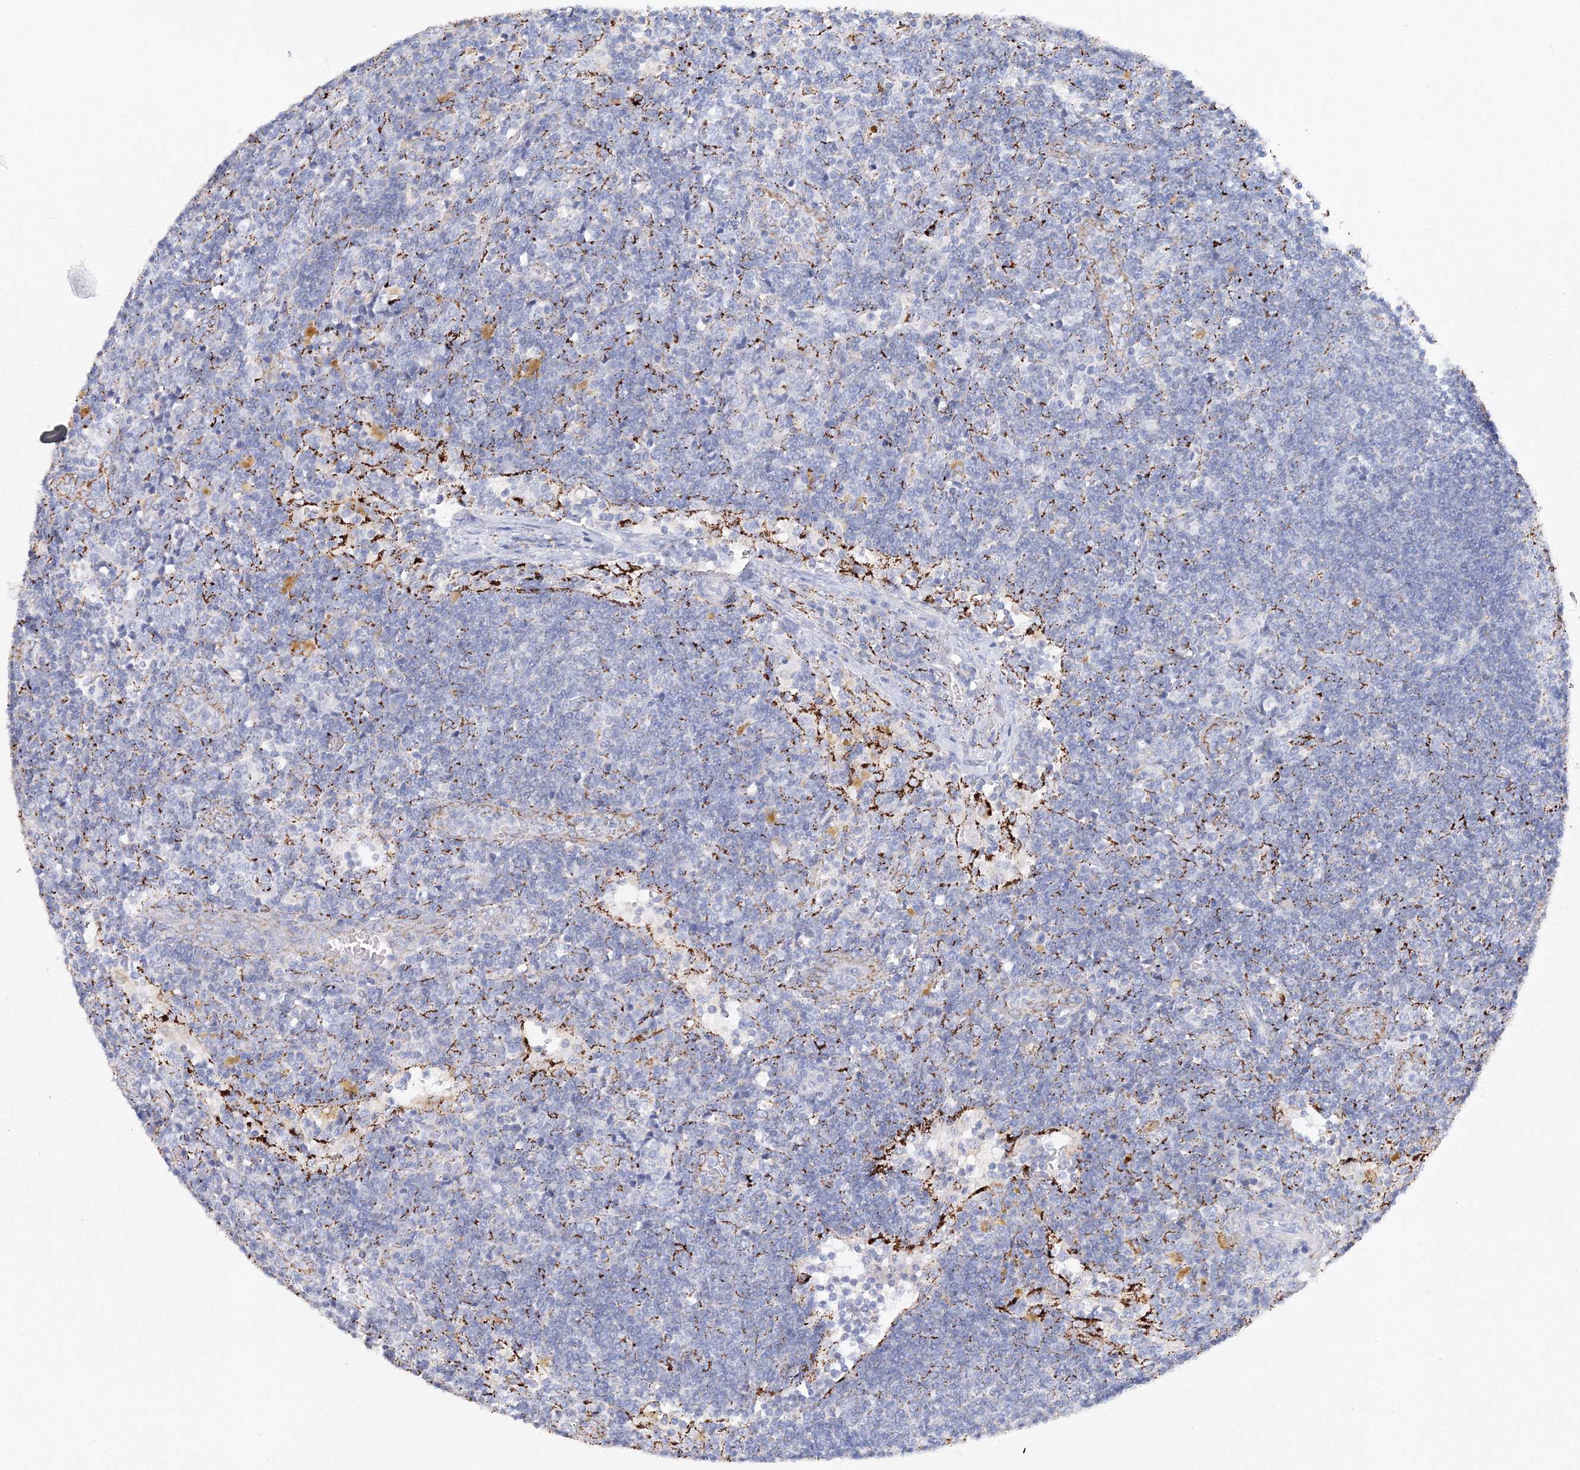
{"staining": {"intensity": "strong", "quantity": "<25%", "location": "cytoplasmic/membranous"}, "tissue": "lymph node", "cell_type": "Germinal center cells", "image_type": "normal", "snomed": [{"axis": "morphology", "description": "Normal tissue, NOS"}, {"axis": "morphology", "description": "Squamous cell carcinoma, metastatic, NOS"}, {"axis": "topography", "description": "Lymph node"}], "caption": "This image exhibits immunohistochemistry staining of unremarkable human lymph node, with medium strong cytoplasmic/membranous expression in about <25% of germinal center cells.", "gene": "MERTK", "patient": {"sex": "male", "age": 73}}